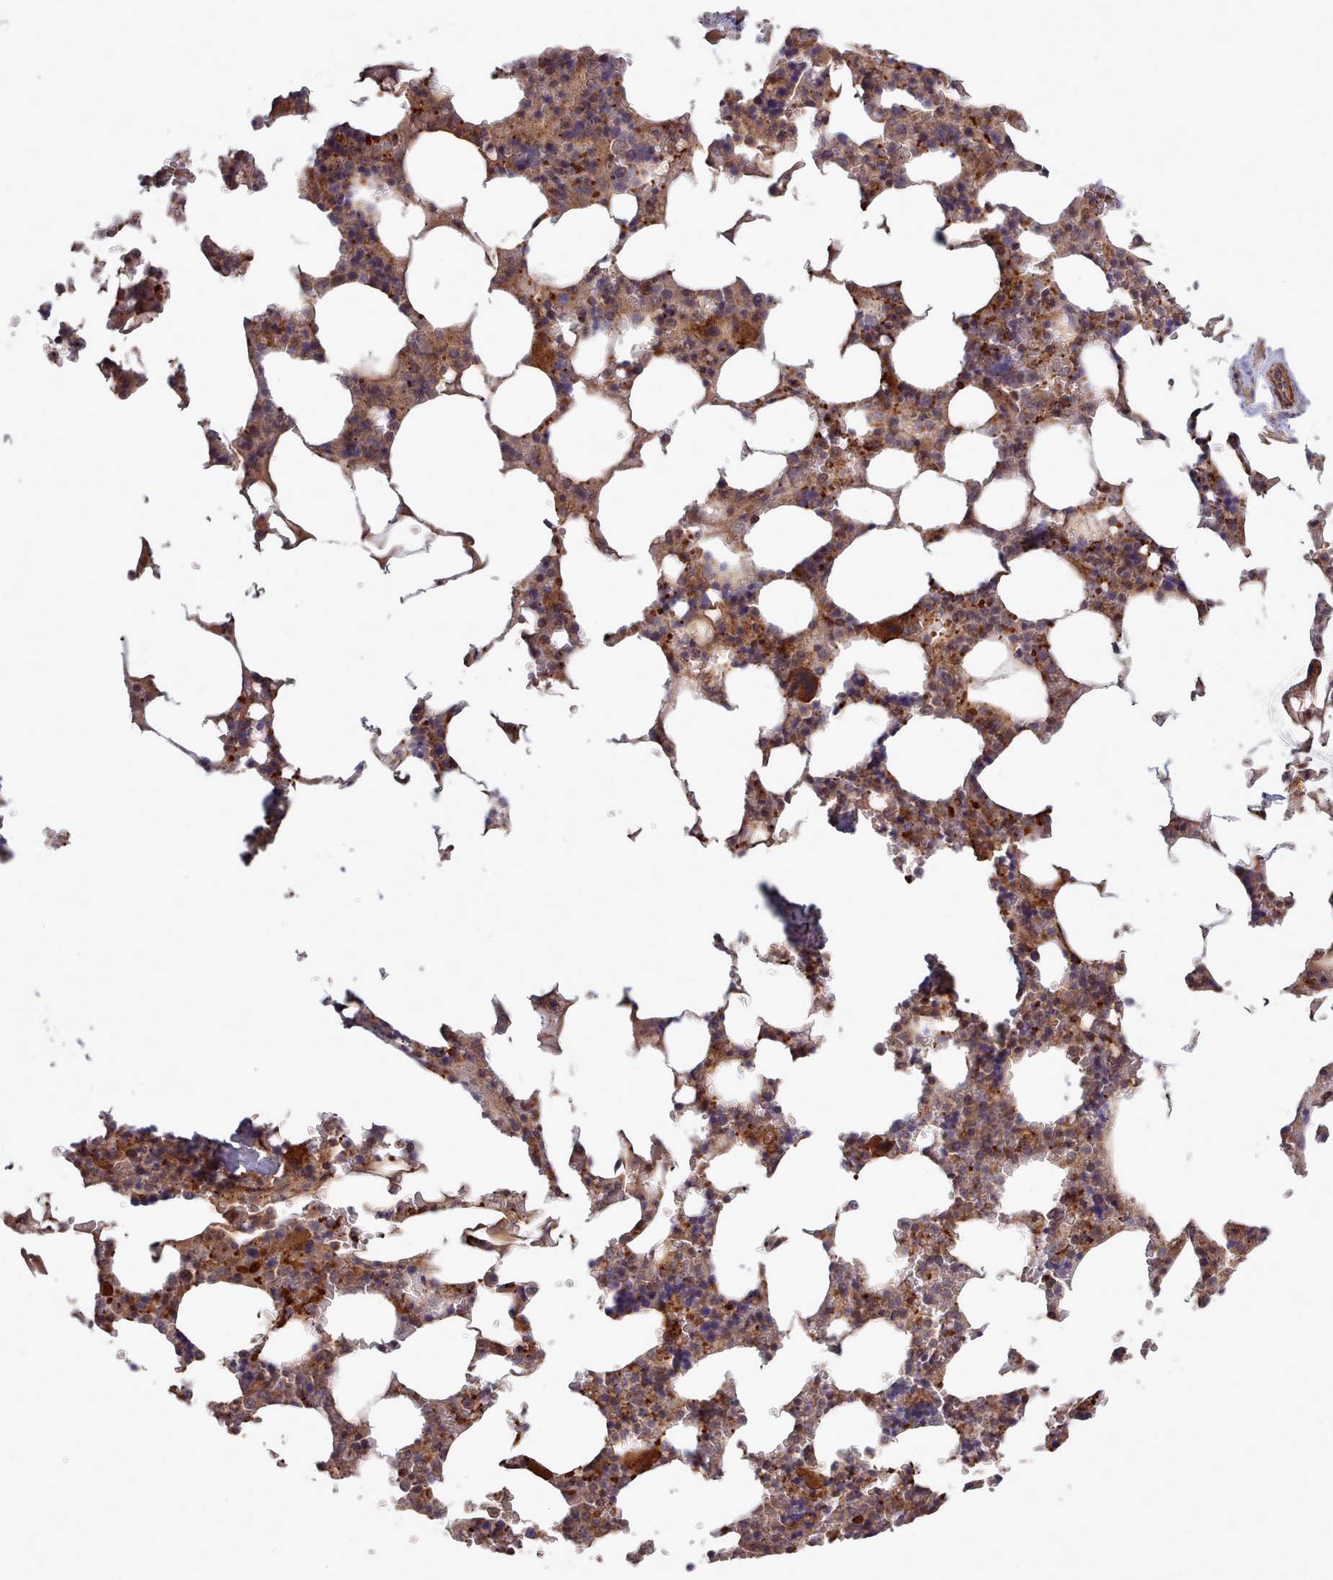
{"staining": {"intensity": "moderate", "quantity": ">75%", "location": "cytoplasmic/membranous"}, "tissue": "bone marrow", "cell_type": "Hematopoietic cells", "image_type": "normal", "snomed": [{"axis": "morphology", "description": "Normal tissue, NOS"}, {"axis": "topography", "description": "Bone marrow"}], "caption": "Immunohistochemical staining of normal human bone marrow shows medium levels of moderate cytoplasmic/membranous positivity in about >75% of hematopoietic cells. The protein is stained brown, and the nuclei are stained in blue (DAB IHC with brightfield microscopy, high magnification).", "gene": "STUB1", "patient": {"sex": "male", "age": 64}}